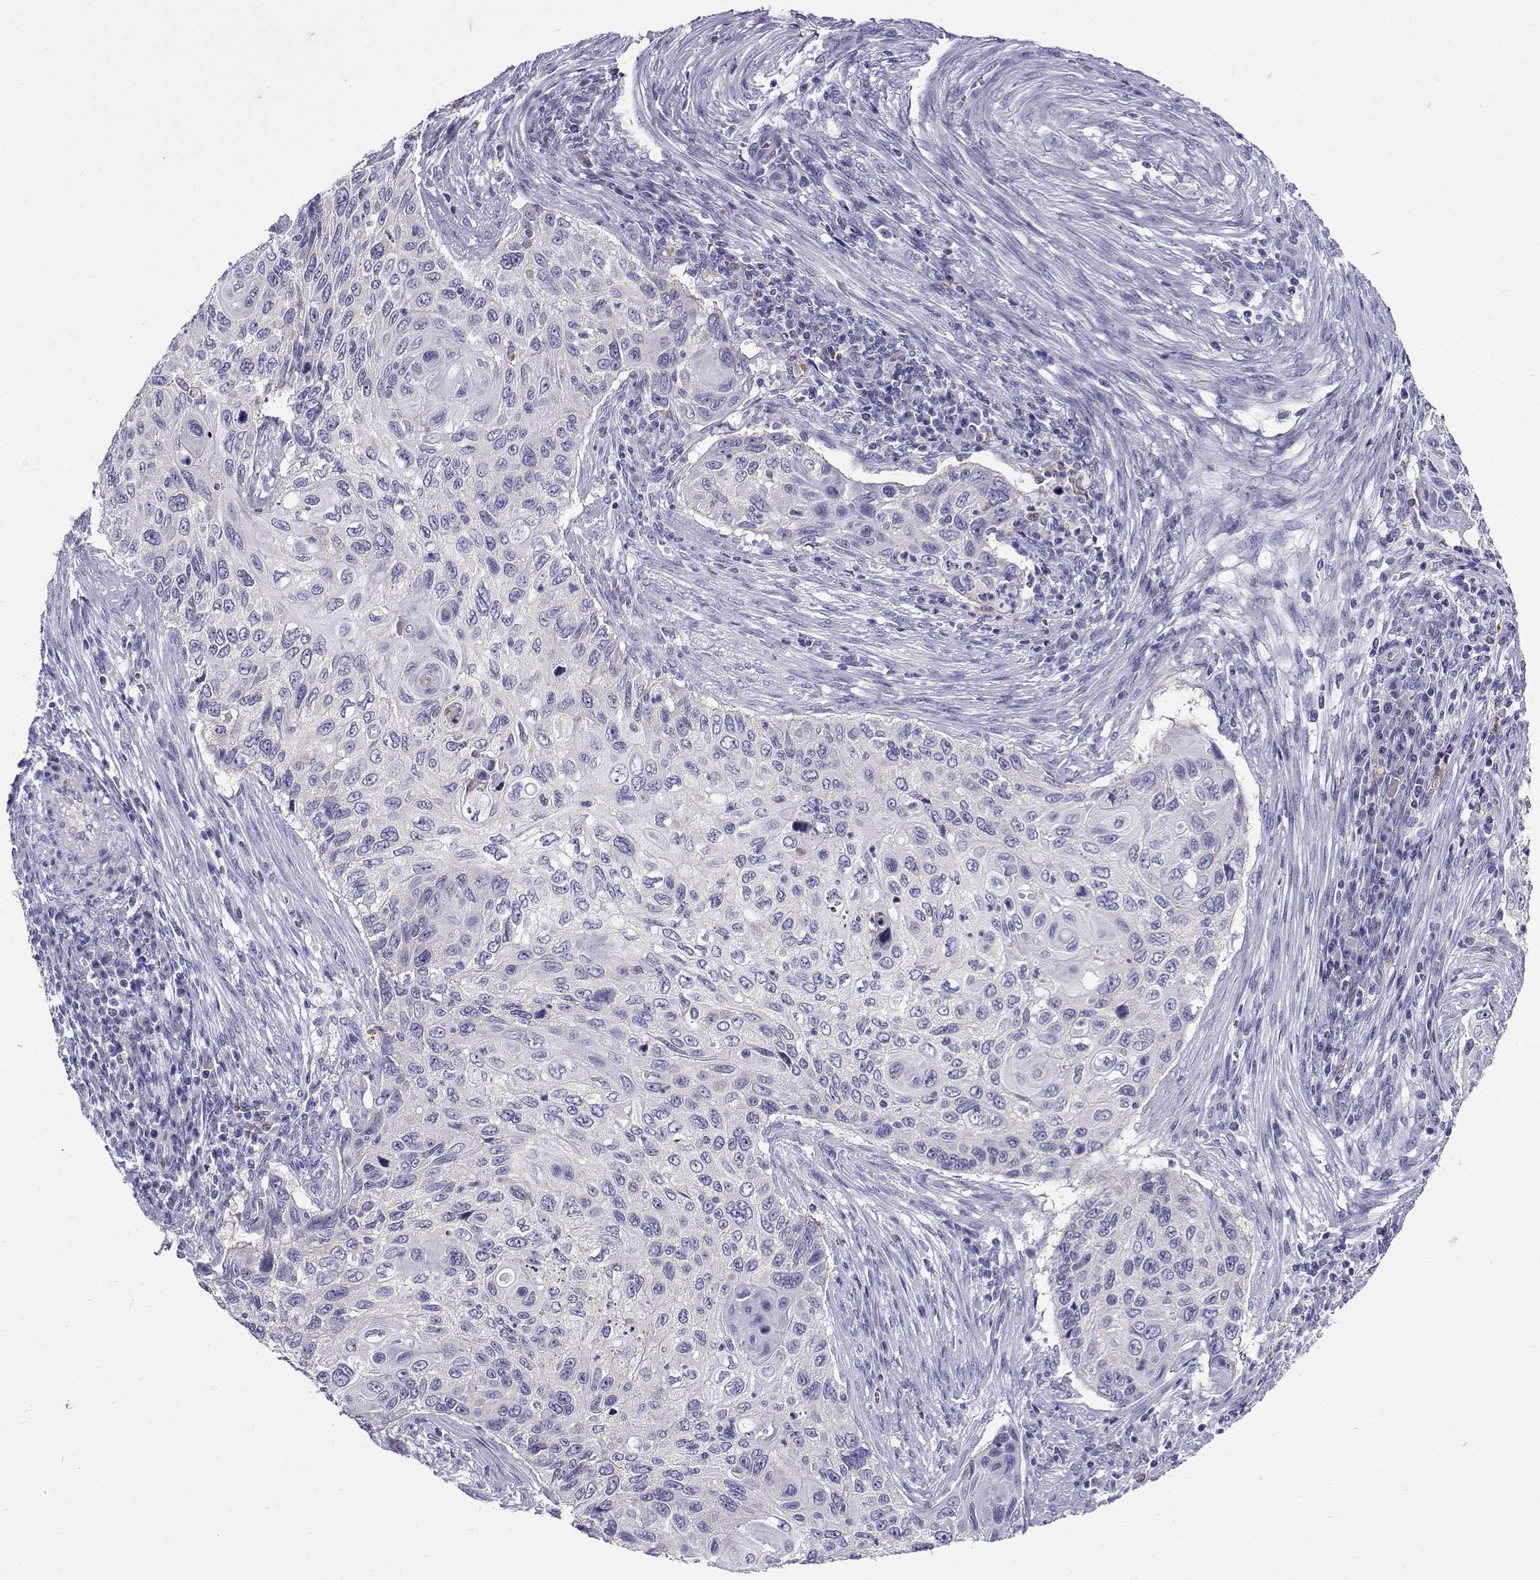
{"staining": {"intensity": "negative", "quantity": "none", "location": "none"}, "tissue": "cervical cancer", "cell_type": "Tumor cells", "image_type": "cancer", "snomed": [{"axis": "morphology", "description": "Squamous cell carcinoma, NOS"}, {"axis": "topography", "description": "Cervix"}], "caption": "A photomicrograph of cervical cancer stained for a protein displays no brown staining in tumor cells.", "gene": "IGSF1", "patient": {"sex": "female", "age": 70}}